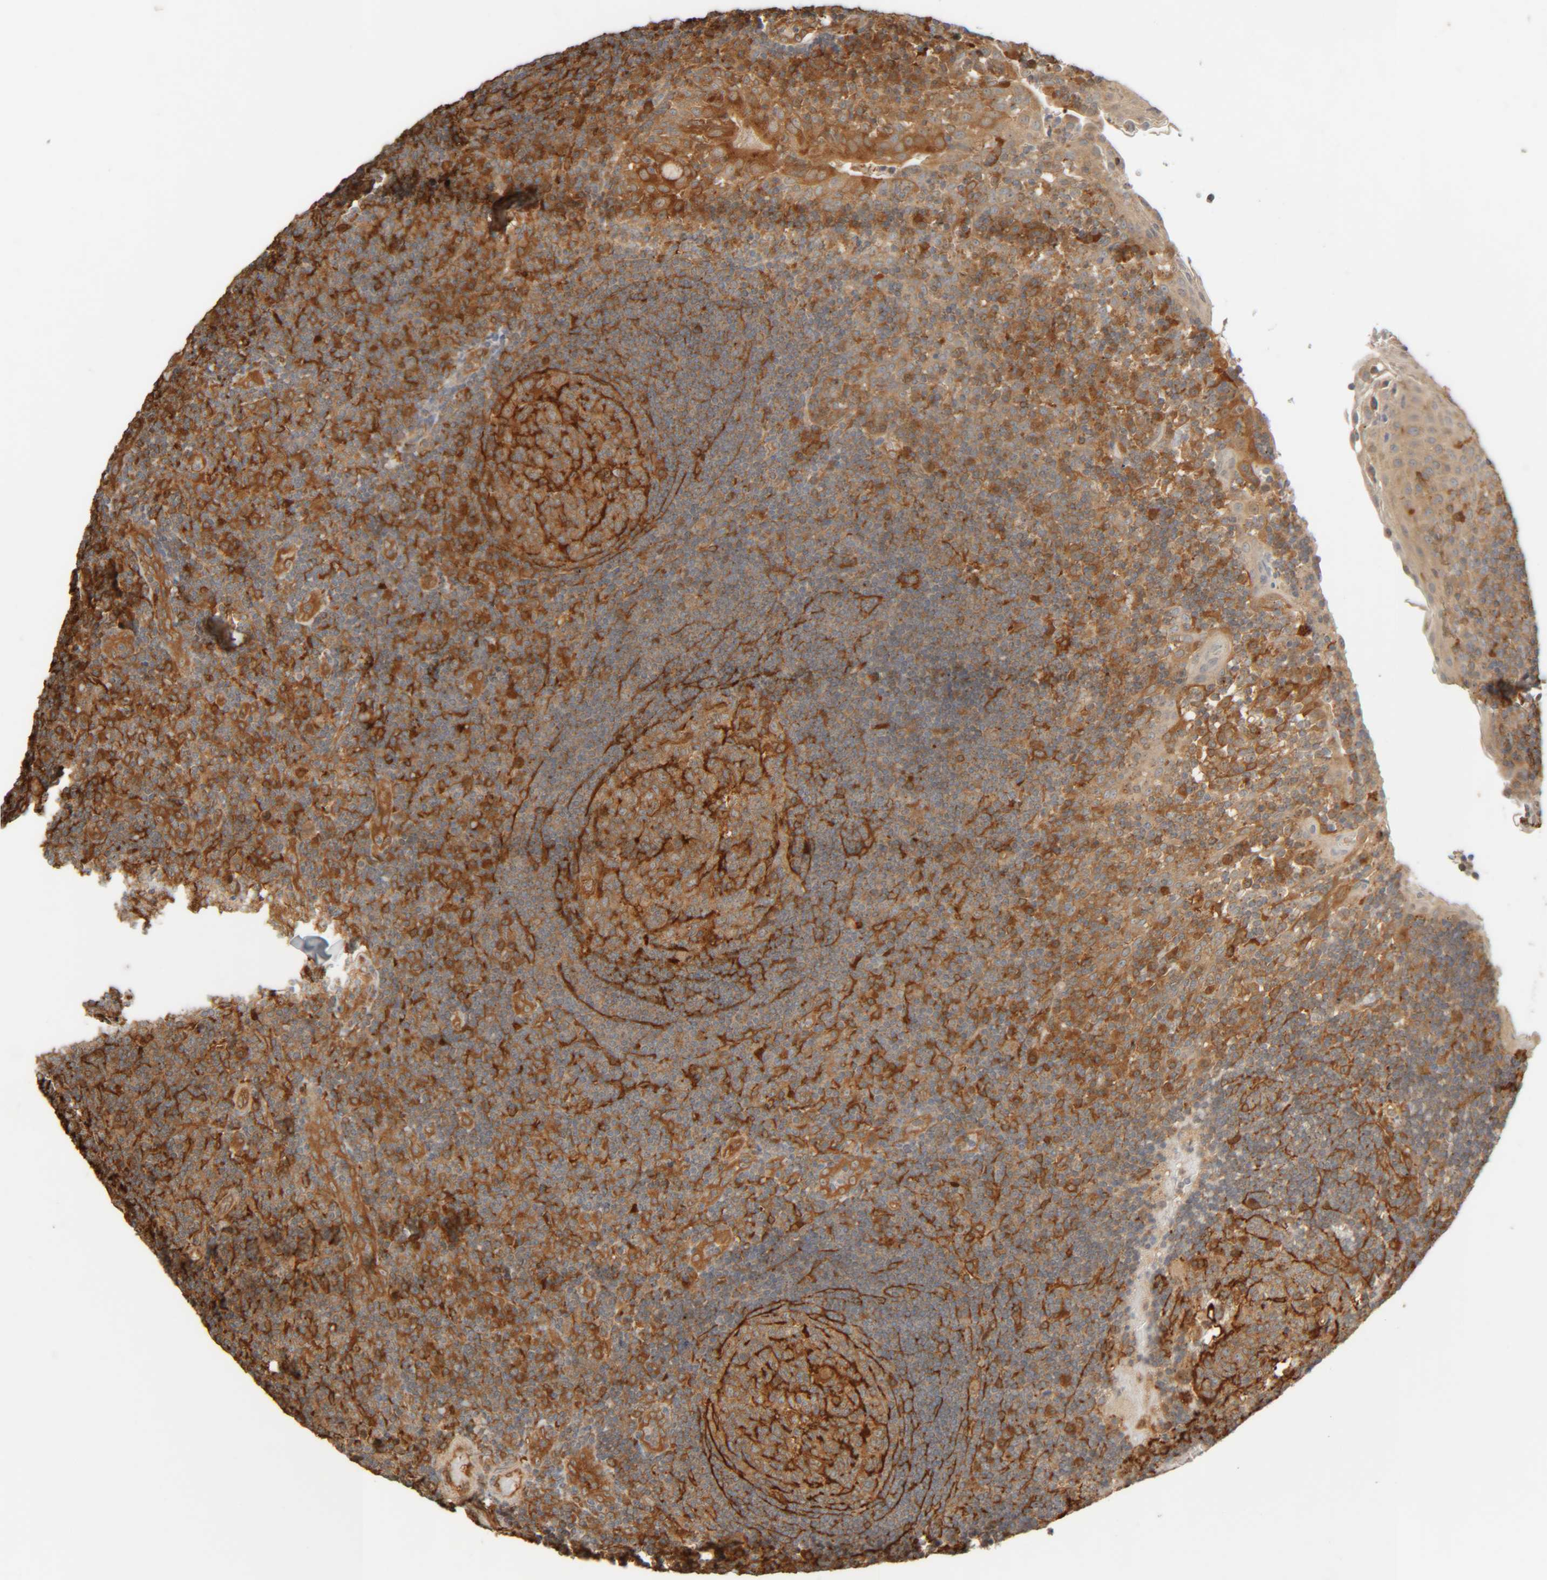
{"staining": {"intensity": "moderate", "quantity": ">75%", "location": "cytoplasmic/membranous"}, "tissue": "tonsil", "cell_type": "Germinal center cells", "image_type": "normal", "snomed": [{"axis": "morphology", "description": "Normal tissue, NOS"}, {"axis": "topography", "description": "Tonsil"}], "caption": "Germinal center cells demonstrate medium levels of moderate cytoplasmic/membranous positivity in approximately >75% of cells in benign human tonsil.", "gene": "TMEM192", "patient": {"sex": "female", "age": 40}}